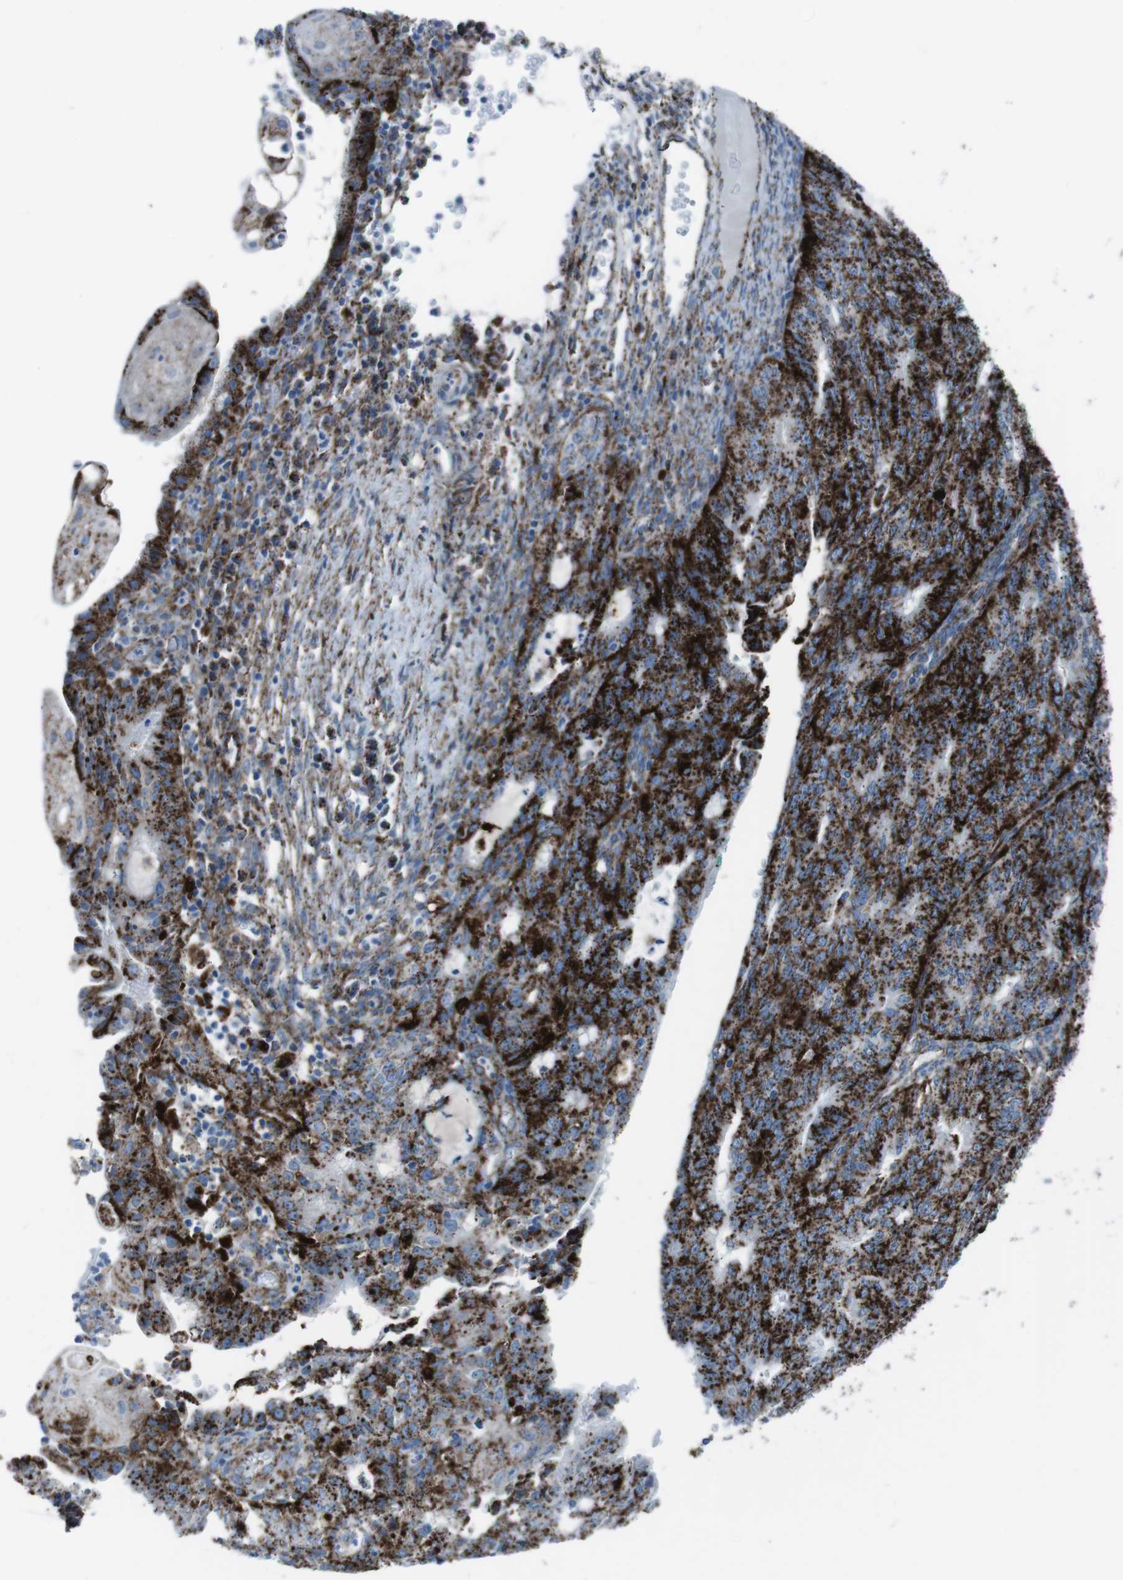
{"staining": {"intensity": "strong", "quantity": ">75%", "location": "cytoplasmic/membranous"}, "tissue": "endometrial cancer", "cell_type": "Tumor cells", "image_type": "cancer", "snomed": [{"axis": "morphology", "description": "Adenocarcinoma, NOS"}, {"axis": "topography", "description": "Endometrium"}], "caption": "Immunohistochemical staining of human adenocarcinoma (endometrial) reveals high levels of strong cytoplasmic/membranous protein positivity in about >75% of tumor cells. (DAB (3,3'-diaminobenzidine) IHC, brown staining for protein, blue staining for nuclei).", "gene": "SCARB2", "patient": {"sex": "female", "age": 32}}